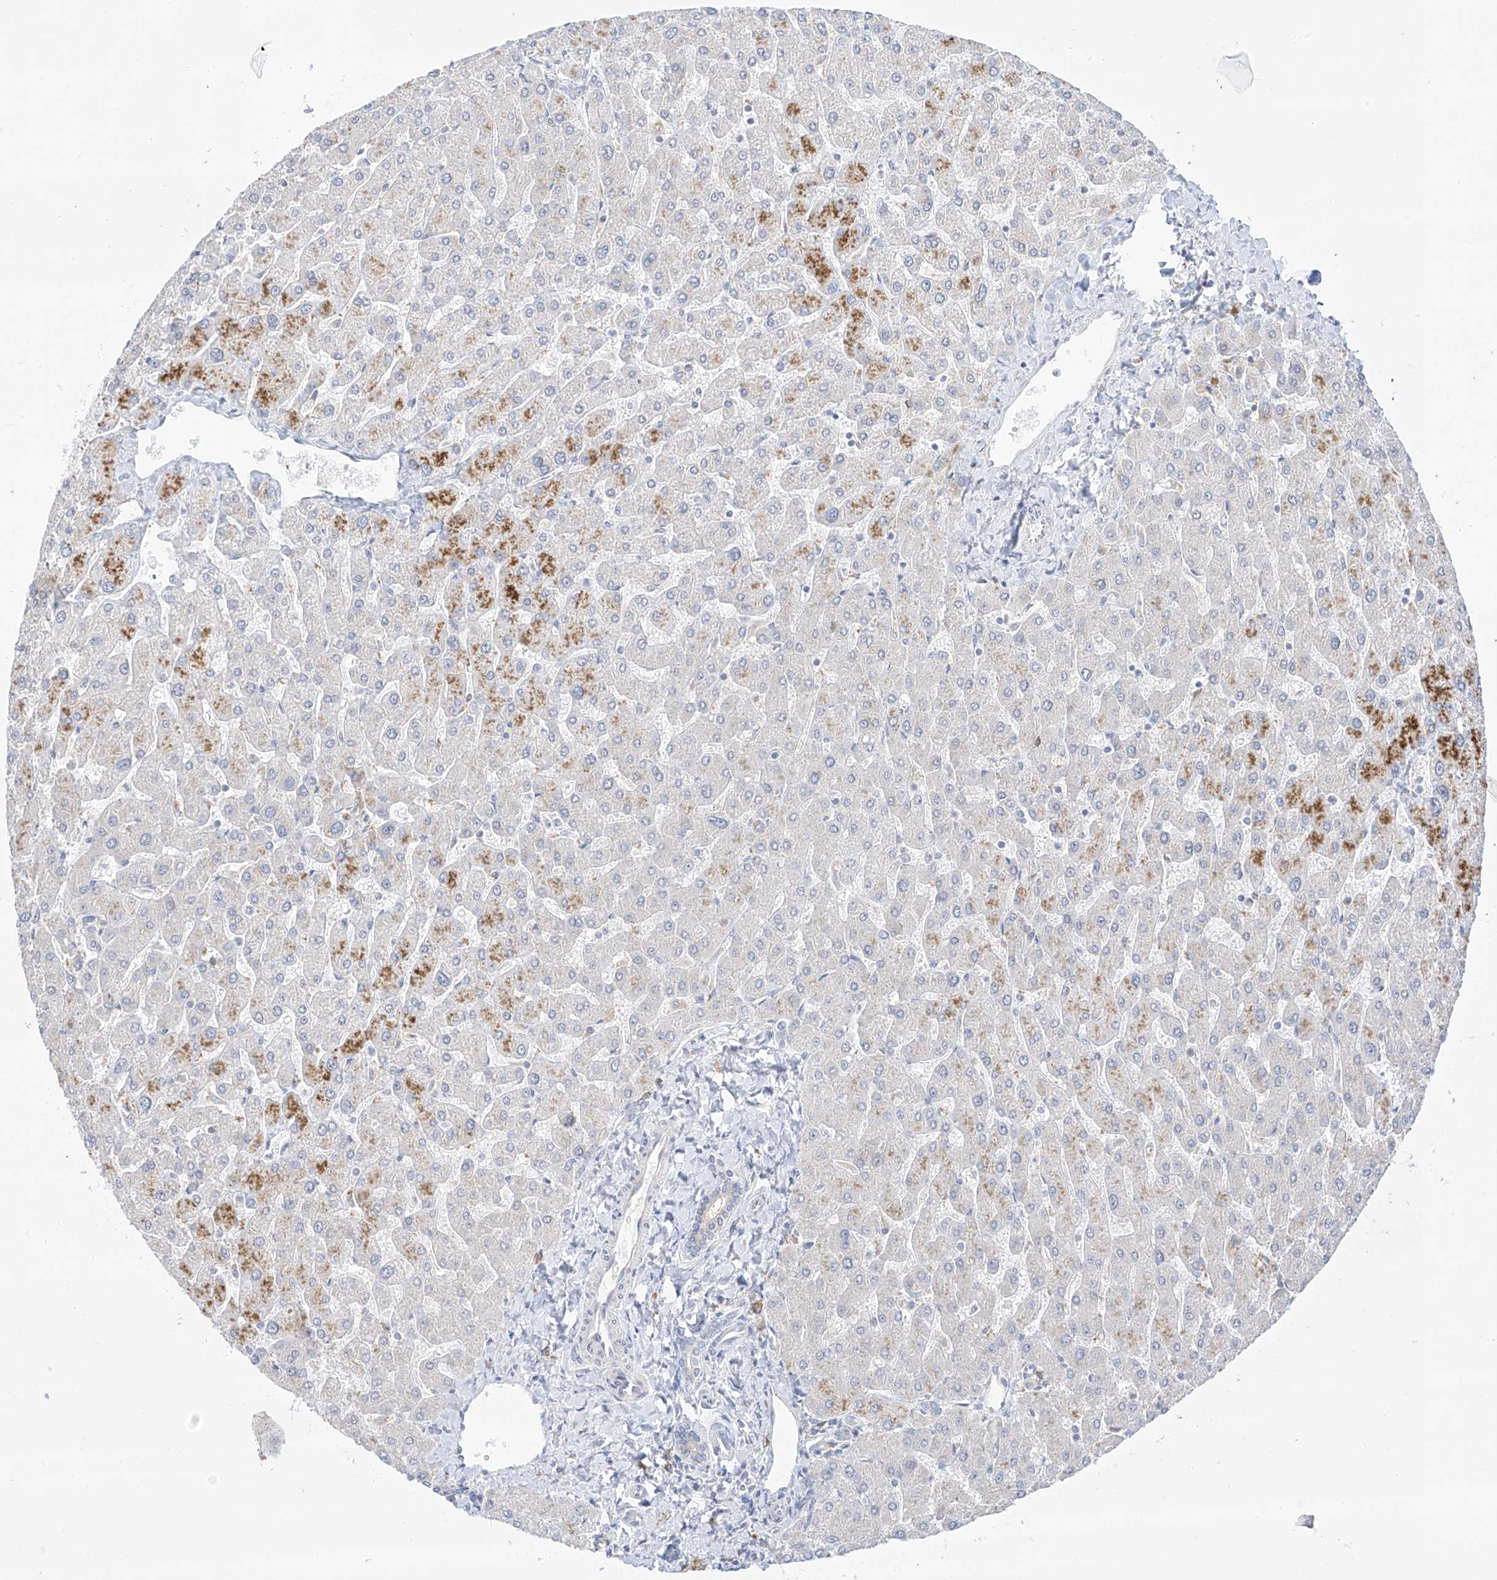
{"staining": {"intensity": "negative", "quantity": "none", "location": "none"}, "tissue": "liver", "cell_type": "Cholangiocytes", "image_type": "normal", "snomed": [{"axis": "morphology", "description": "Normal tissue, NOS"}, {"axis": "topography", "description": "Liver"}], "caption": "The micrograph reveals no significant staining in cholangiocytes of liver.", "gene": "SYTL3", "patient": {"sex": "male", "age": 55}}